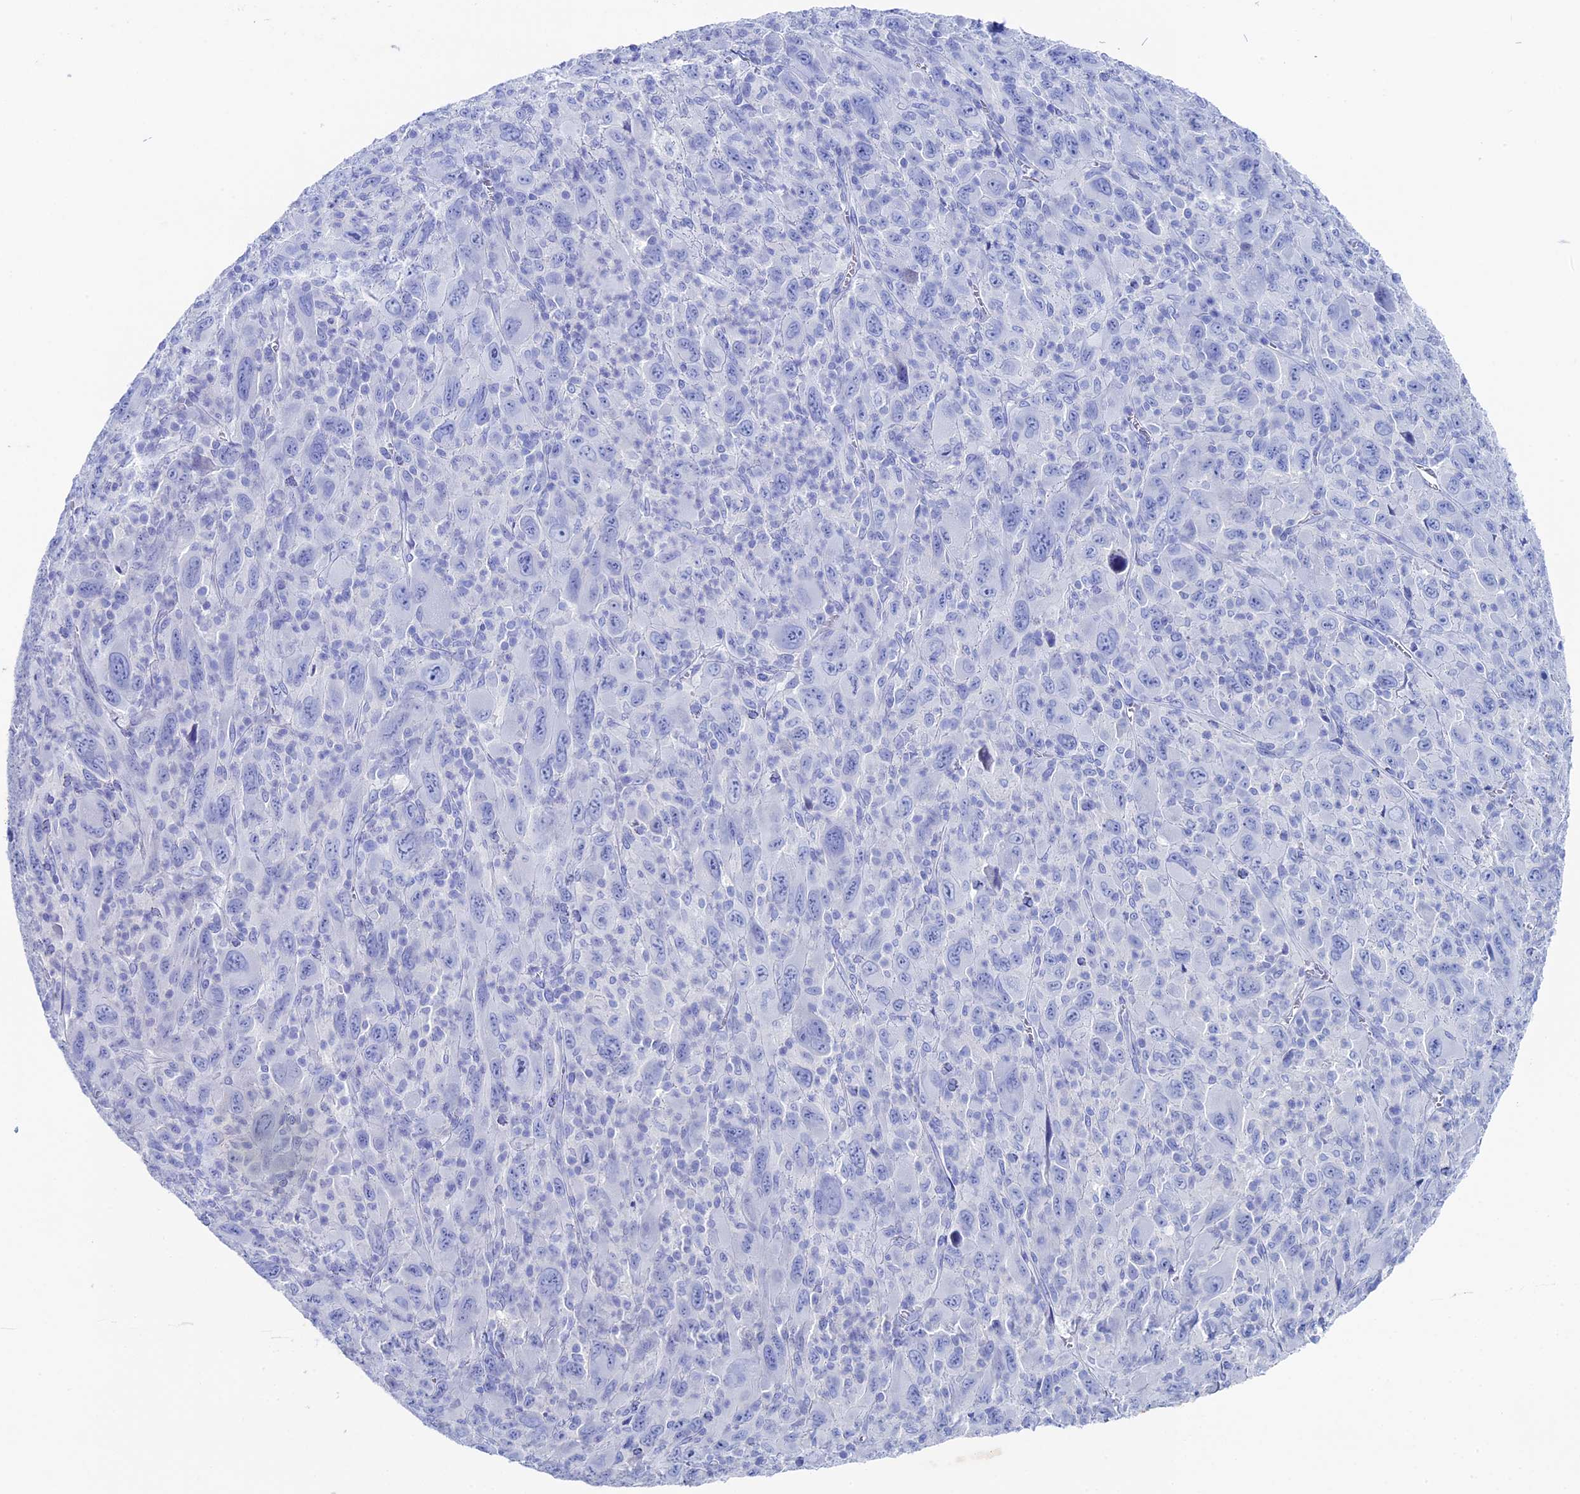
{"staining": {"intensity": "negative", "quantity": "none", "location": "none"}, "tissue": "melanoma", "cell_type": "Tumor cells", "image_type": "cancer", "snomed": [{"axis": "morphology", "description": "Malignant melanoma, Metastatic site"}, {"axis": "topography", "description": "Skin"}], "caption": "DAB immunohistochemical staining of human melanoma displays no significant expression in tumor cells. The staining was performed using DAB (3,3'-diaminobenzidine) to visualize the protein expression in brown, while the nuclei were stained in blue with hematoxylin (Magnification: 20x).", "gene": "UNC119", "patient": {"sex": "female", "age": 56}}